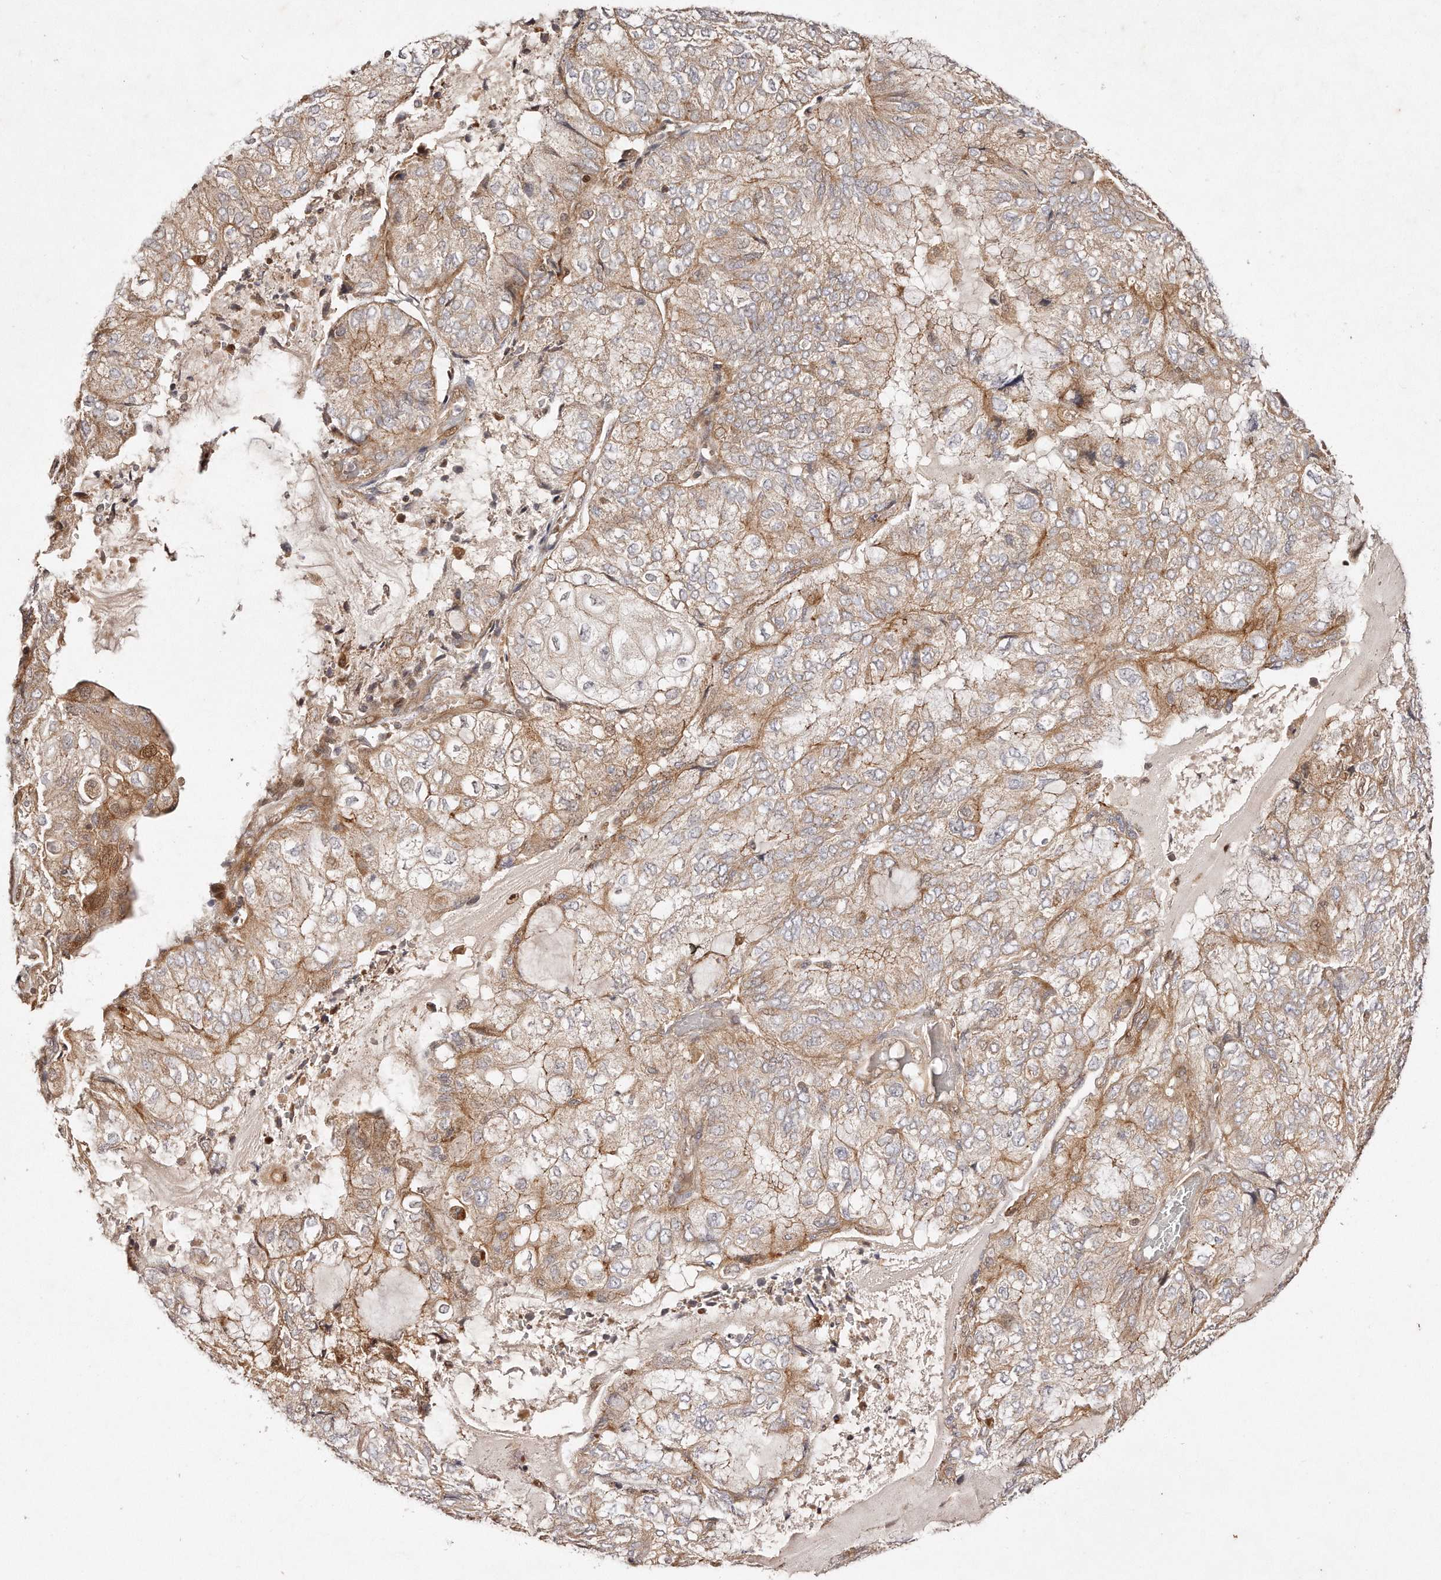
{"staining": {"intensity": "moderate", "quantity": ">75%", "location": "cytoplasmic/membranous"}, "tissue": "endometrial cancer", "cell_type": "Tumor cells", "image_type": "cancer", "snomed": [{"axis": "morphology", "description": "Adenocarcinoma, NOS"}, {"axis": "topography", "description": "Endometrium"}], "caption": "This histopathology image demonstrates immunohistochemistry staining of human endometrial adenocarcinoma, with medium moderate cytoplasmic/membranous positivity in about >75% of tumor cells.", "gene": "GBP4", "patient": {"sex": "female", "age": 81}}